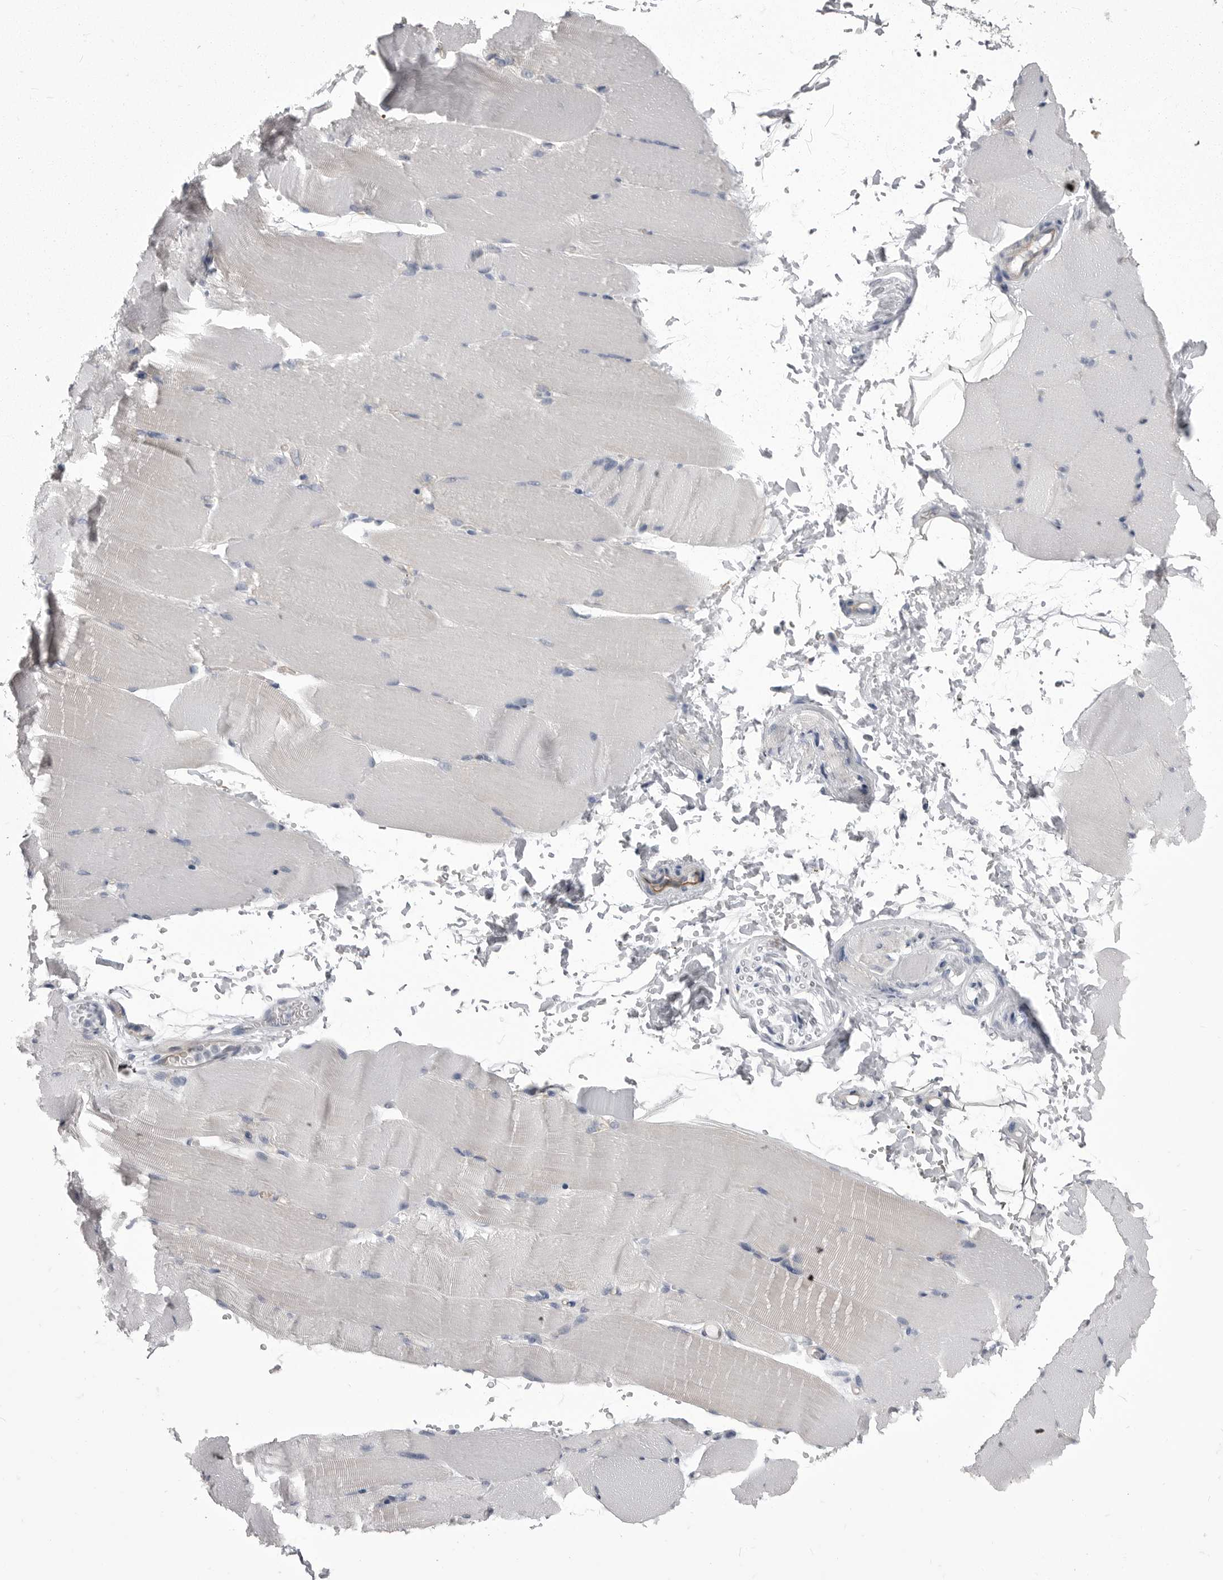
{"staining": {"intensity": "negative", "quantity": "none", "location": "none"}, "tissue": "skeletal muscle", "cell_type": "Myocytes", "image_type": "normal", "snomed": [{"axis": "morphology", "description": "Normal tissue, NOS"}, {"axis": "topography", "description": "Skeletal muscle"}, {"axis": "topography", "description": "Parathyroid gland"}], "caption": "IHC of normal skeletal muscle shows no staining in myocytes.", "gene": "OPLAH", "patient": {"sex": "female", "age": 37}}